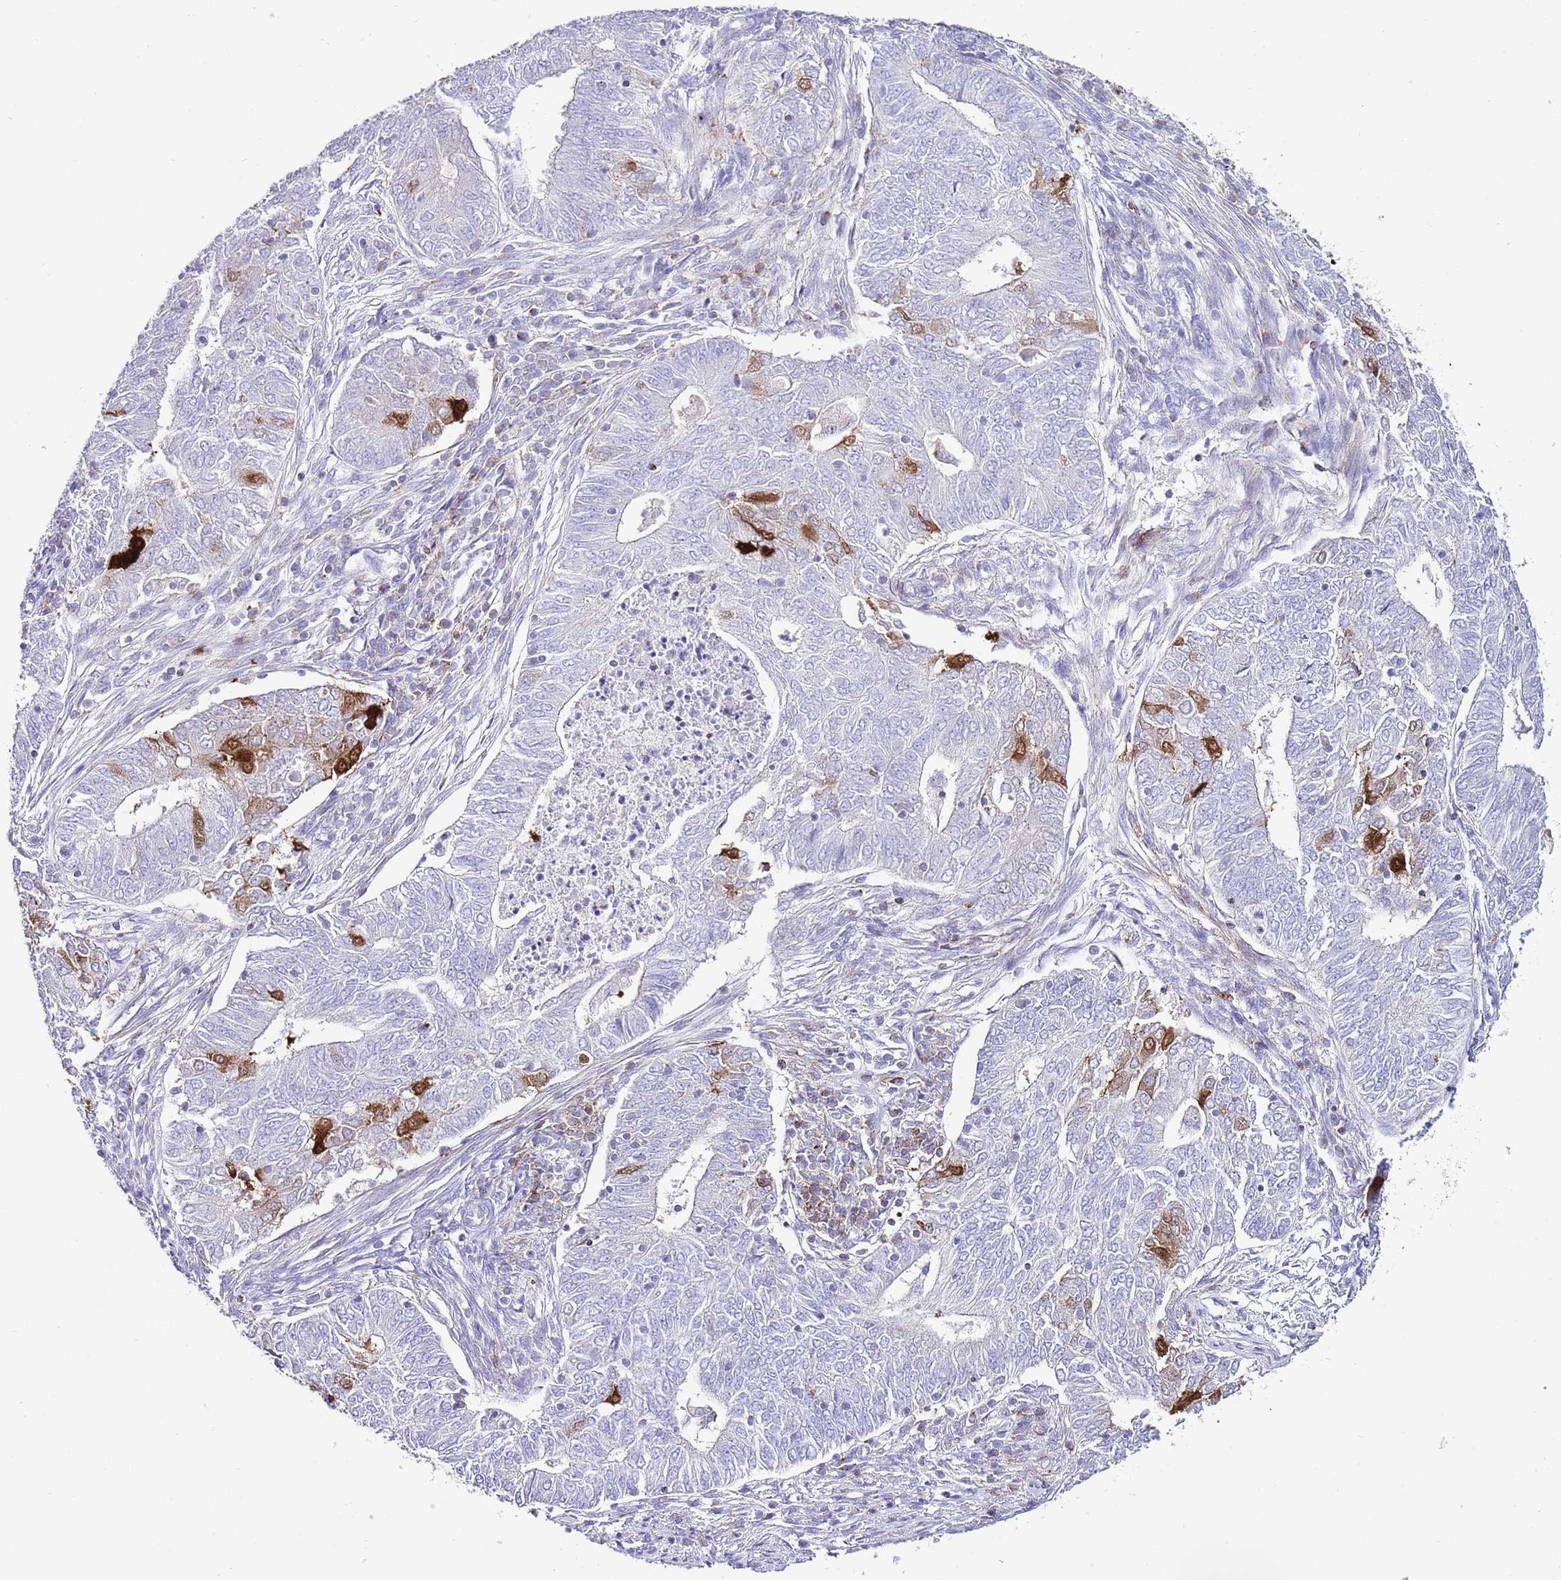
{"staining": {"intensity": "strong", "quantity": "<25%", "location": "cytoplasmic/membranous,nuclear"}, "tissue": "endometrial cancer", "cell_type": "Tumor cells", "image_type": "cancer", "snomed": [{"axis": "morphology", "description": "Adenocarcinoma, NOS"}, {"axis": "topography", "description": "Endometrium"}], "caption": "Adenocarcinoma (endometrial) stained with DAB immunohistochemistry (IHC) demonstrates medium levels of strong cytoplasmic/membranous and nuclear staining in about <25% of tumor cells. (Brightfield microscopy of DAB IHC at high magnification).", "gene": "ALDH3A1", "patient": {"sex": "female", "age": 62}}